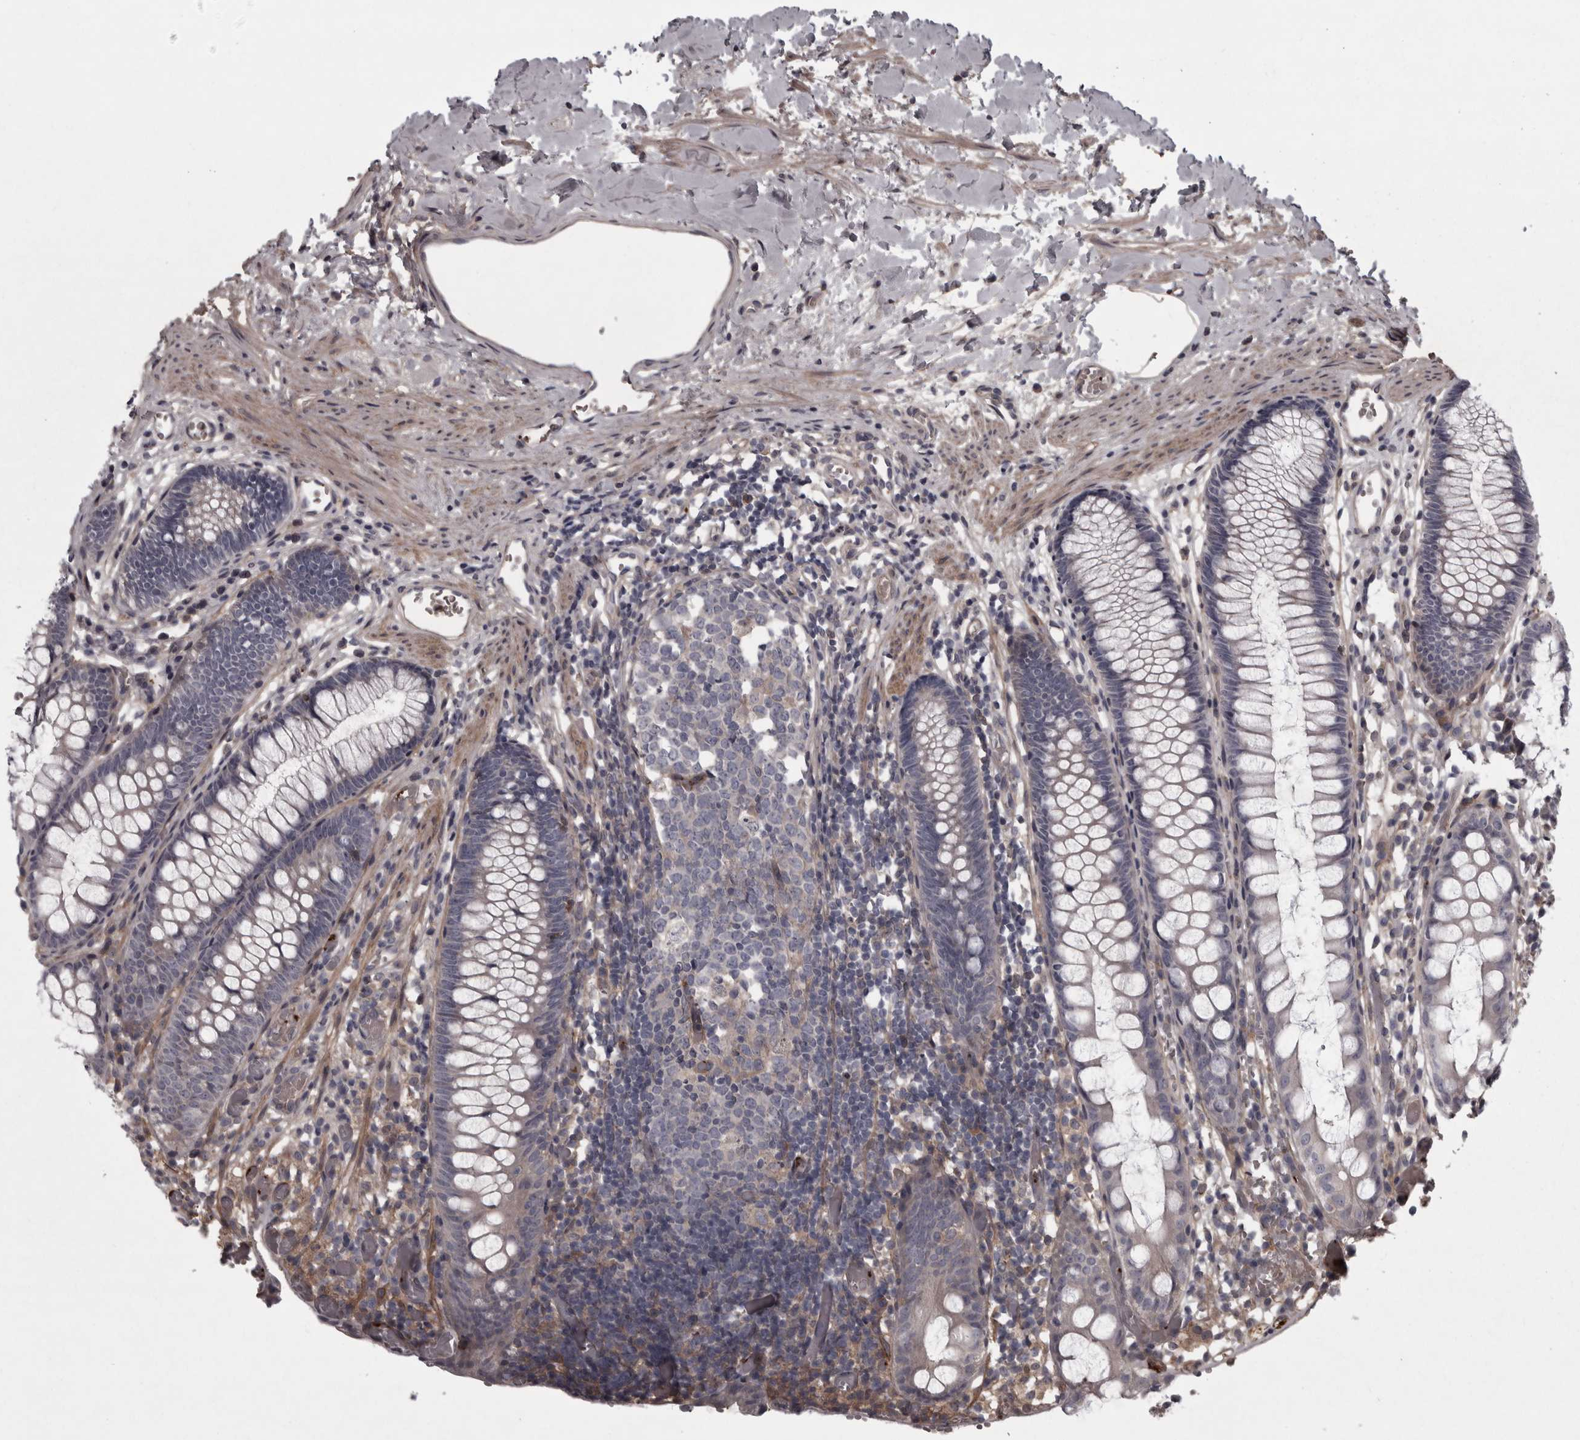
{"staining": {"intensity": "negative", "quantity": "none", "location": "none"}, "tissue": "colon", "cell_type": "Endothelial cells", "image_type": "normal", "snomed": [{"axis": "morphology", "description": "Normal tissue, NOS"}, {"axis": "topography", "description": "Colon"}], "caption": "IHC micrograph of unremarkable colon stained for a protein (brown), which reveals no staining in endothelial cells.", "gene": "RSU1", "patient": {"sex": "male", "age": 14}}